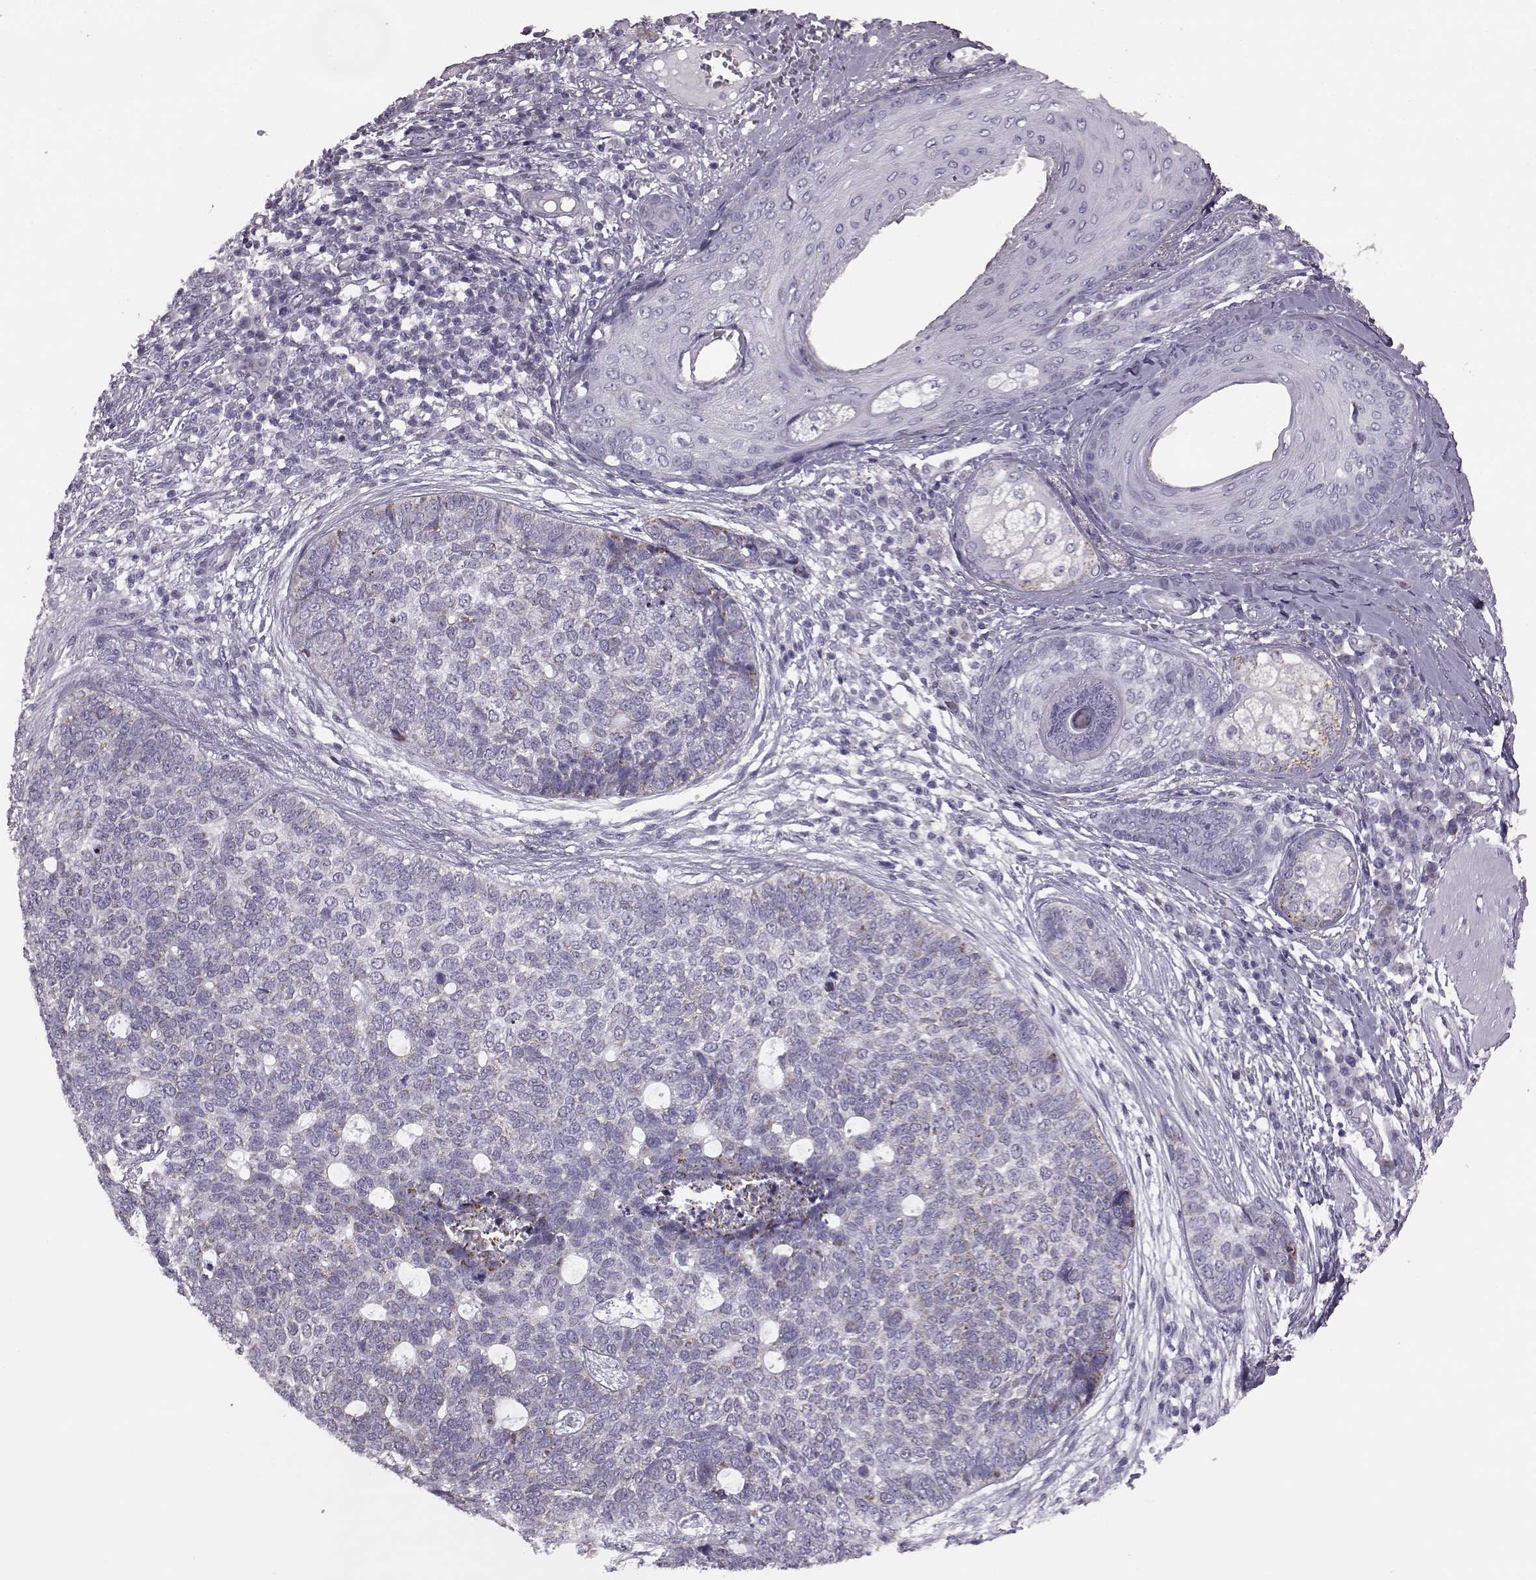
{"staining": {"intensity": "moderate", "quantity": "<25%", "location": "cytoplasmic/membranous"}, "tissue": "skin cancer", "cell_type": "Tumor cells", "image_type": "cancer", "snomed": [{"axis": "morphology", "description": "Basal cell carcinoma"}, {"axis": "topography", "description": "Skin"}], "caption": "Skin cancer stained with a protein marker demonstrates moderate staining in tumor cells.", "gene": "RIMS2", "patient": {"sex": "female", "age": 69}}